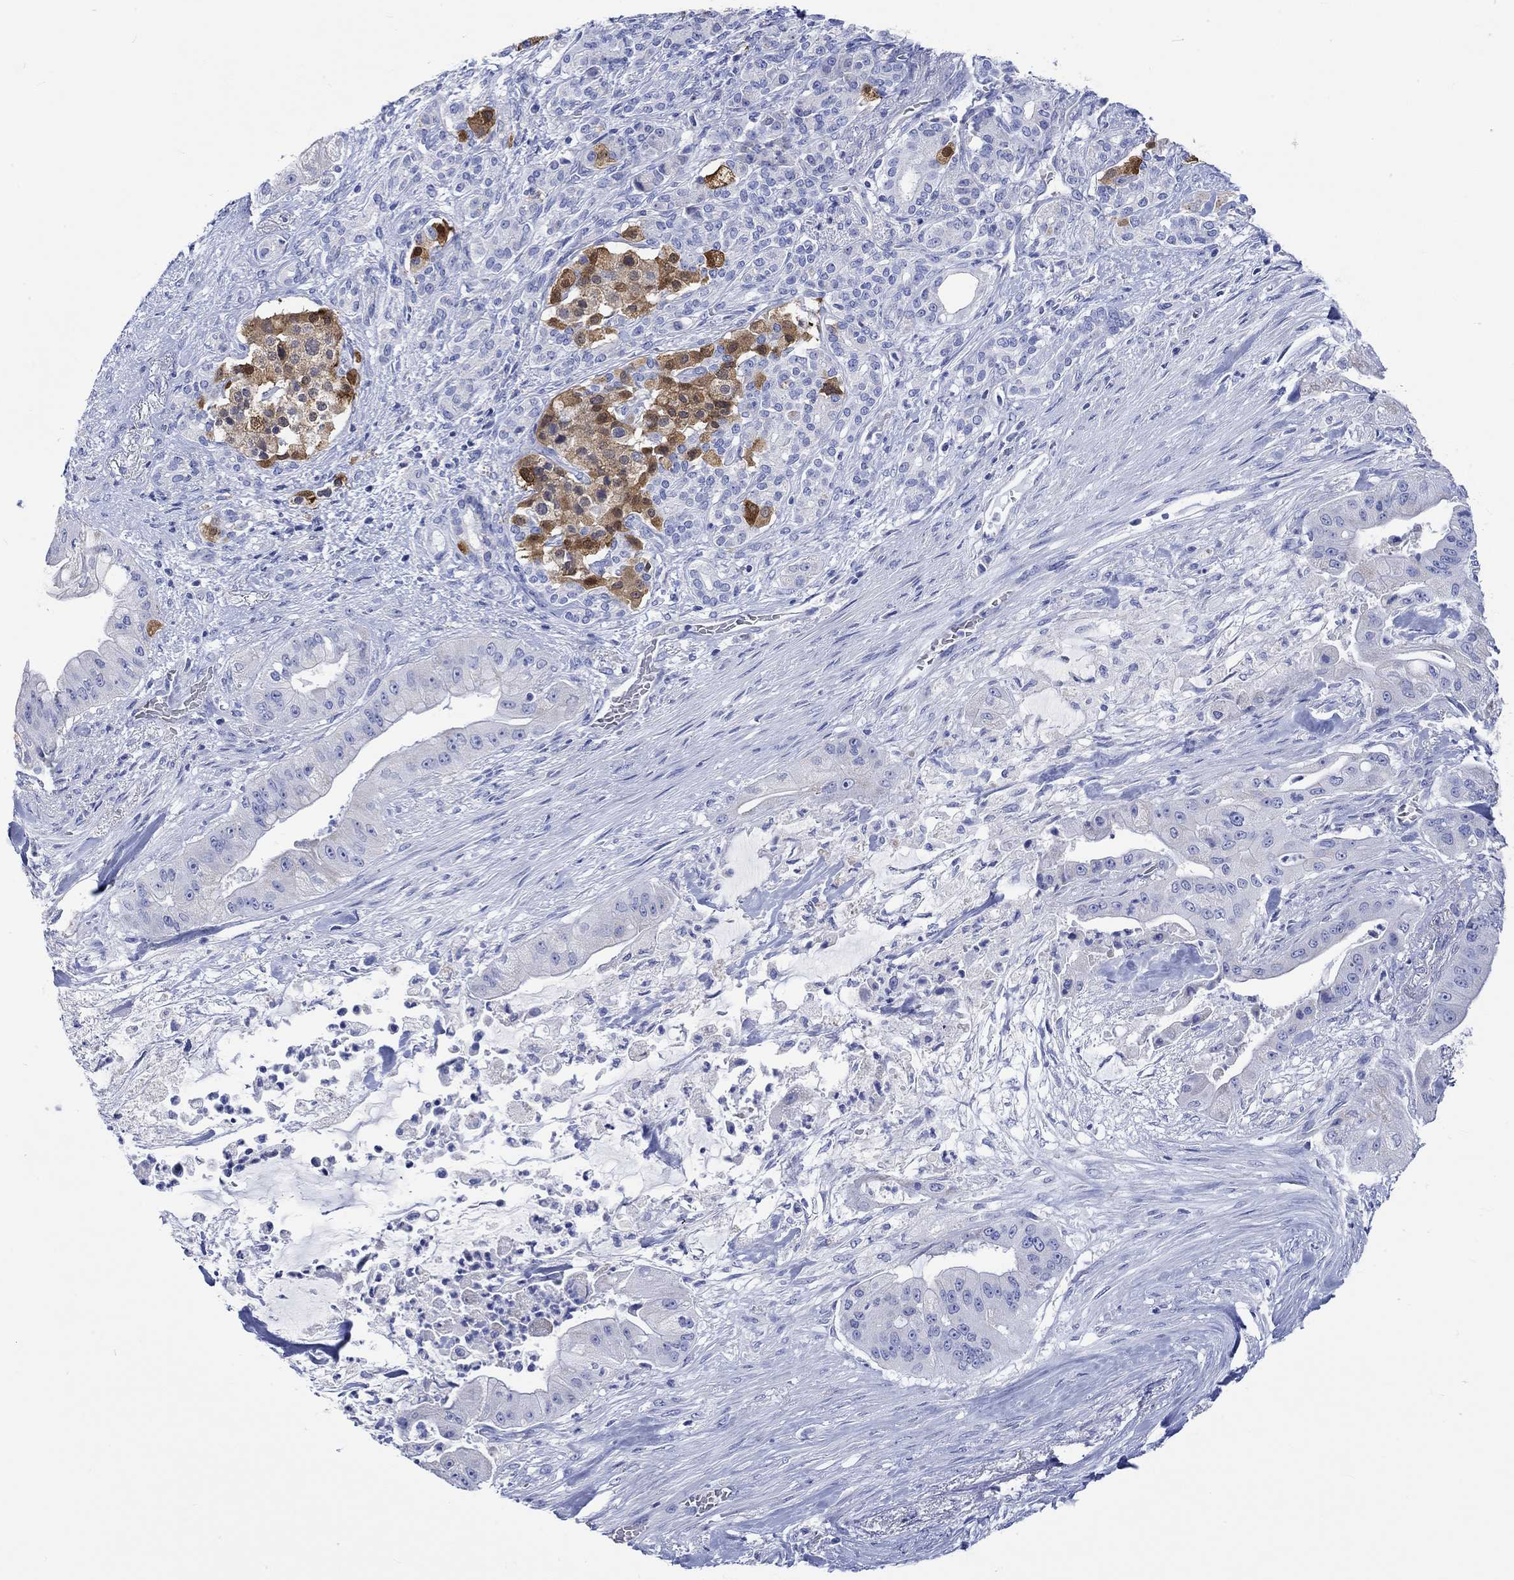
{"staining": {"intensity": "negative", "quantity": "none", "location": "none"}, "tissue": "pancreatic cancer", "cell_type": "Tumor cells", "image_type": "cancer", "snomed": [{"axis": "morphology", "description": "Normal tissue, NOS"}, {"axis": "morphology", "description": "Inflammation, NOS"}, {"axis": "morphology", "description": "Adenocarcinoma, NOS"}, {"axis": "topography", "description": "Pancreas"}], "caption": "DAB (3,3'-diaminobenzidine) immunohistochemical staining of human pancreatic cancer (adenocarcinoma) shows no significant expression in tumor cells.", "gene": "CPLX2", "patient": {"sex": "male", "age": 57}}